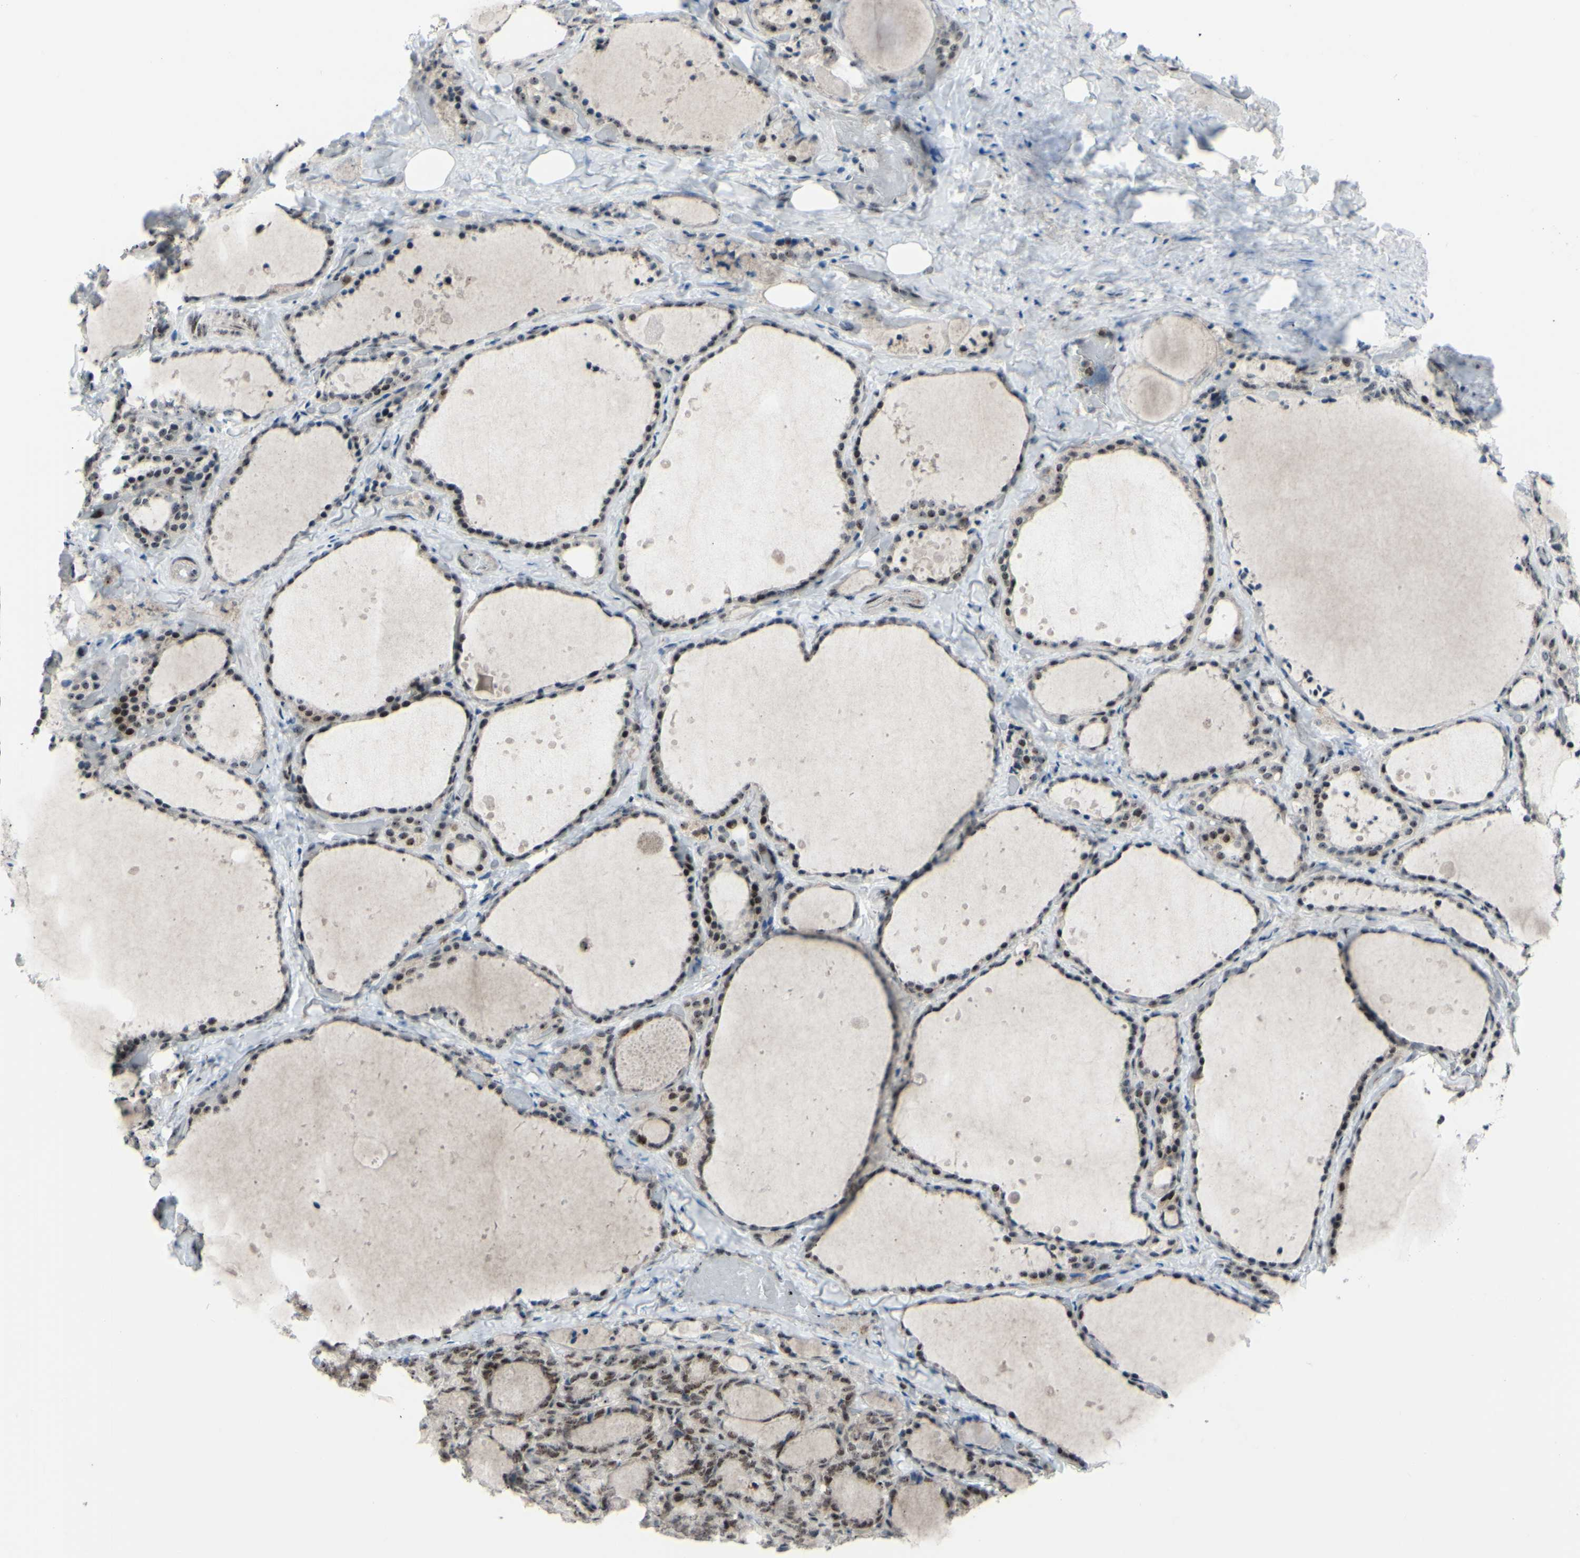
{"staining": {"intensity": "moderate", "quantity": "25%-75%", "location": "nuclear"}, "tissue": "thyroid gland", "cell_type": "Glandular cells", "image_type": "normal", "snomed": [{"axis": "morphology", "description": "Normal tissue, NOS"}, {"axis": "topography", "description": "Thyroid gland"}], "caption": "Thyroid gland stained for a protein shows moderate nuclear positivity in glandular cells. (Stains: DAB (3,3'-diaminobenzidine) in brown, nuclei in blue, Microscopy: brightfield microscopy at high magnification).", "gene": "POLR1A", "patient": {"sex": "female", "age": 44}}